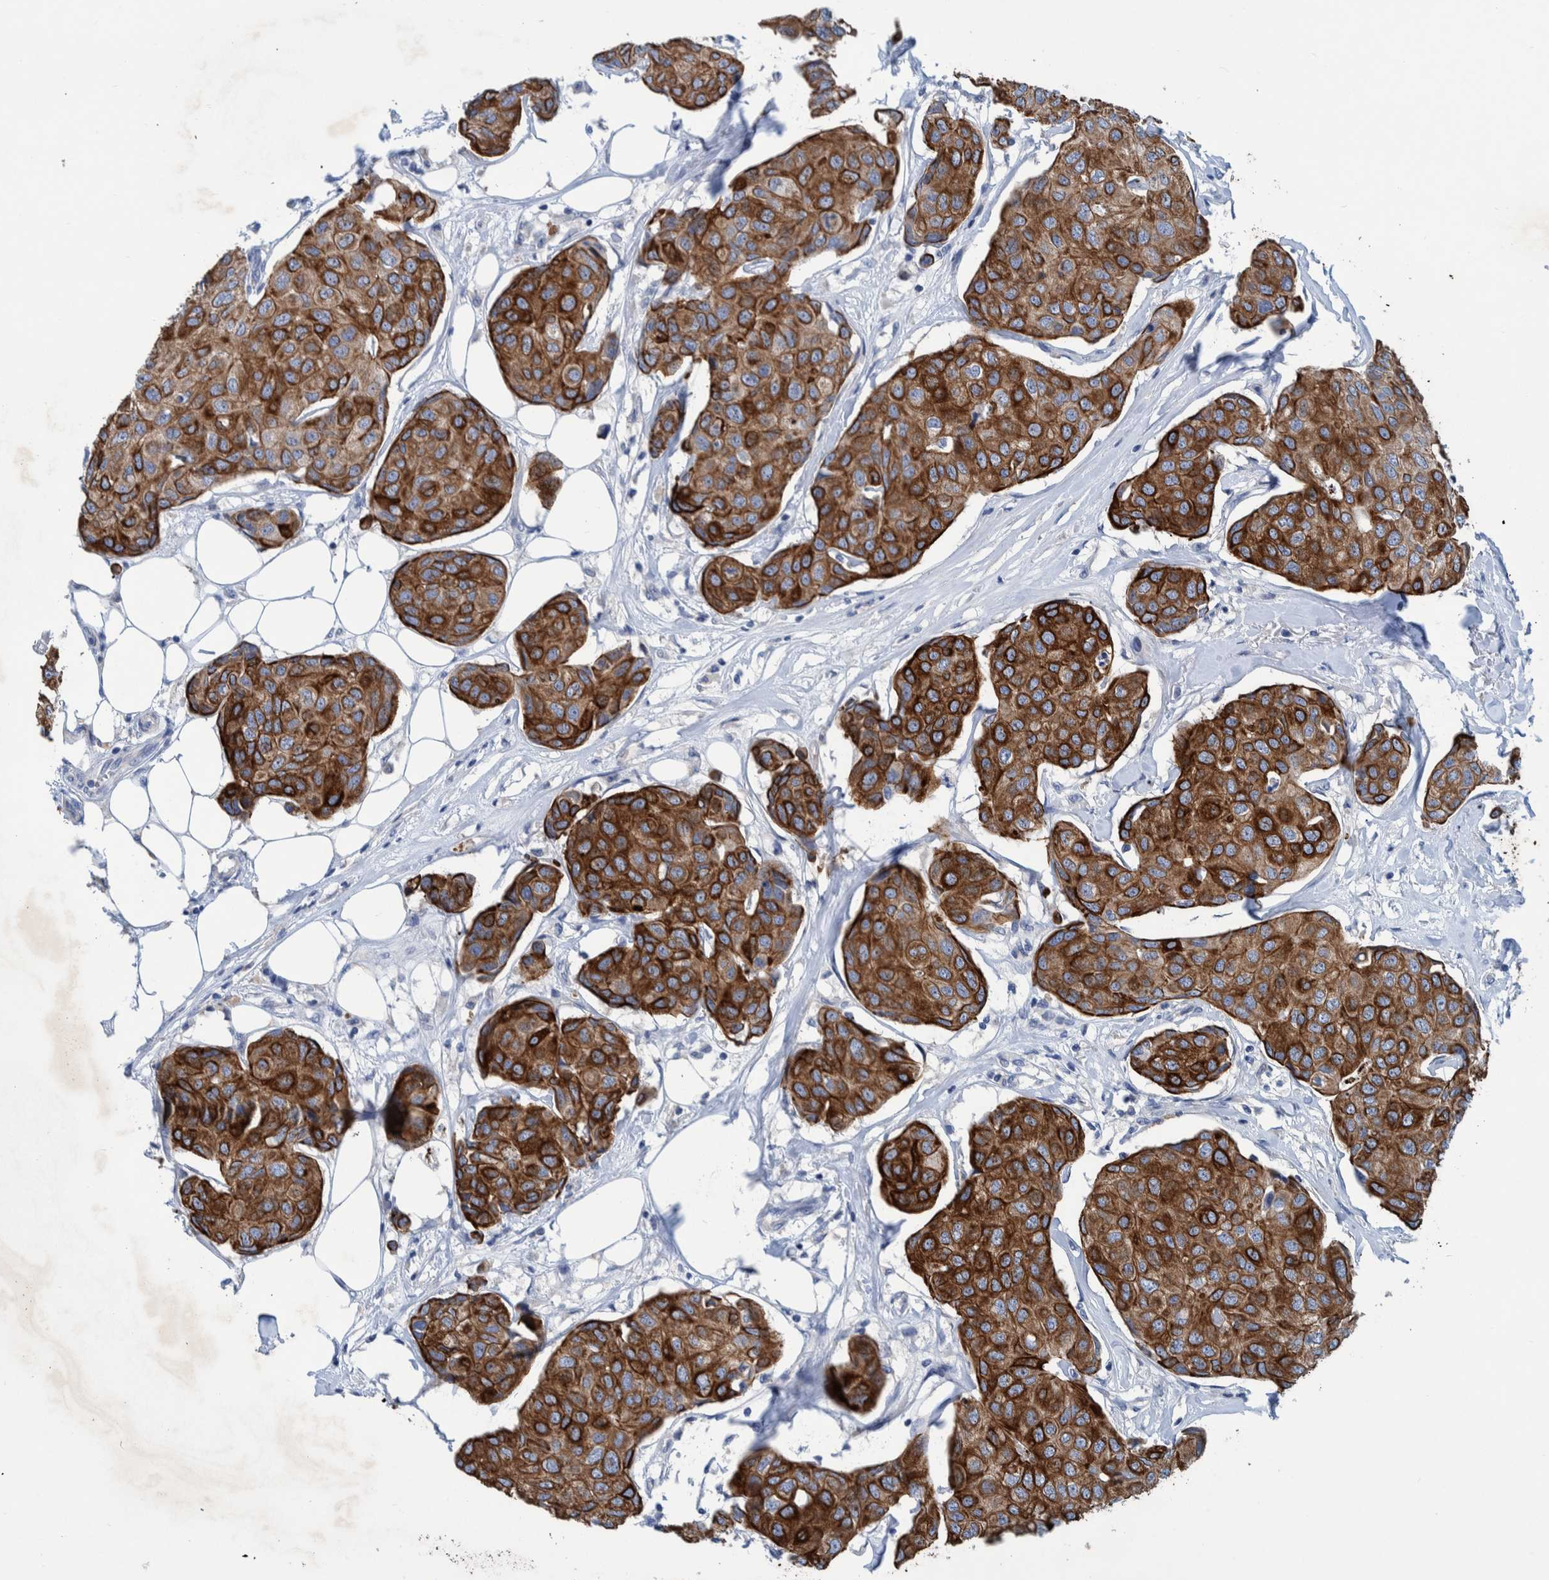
{"staining": {"intensity": "strong", "quantity": ">75%", "location": "cytoplasmic/membranous"}, "tissue": "breast cancer", "cell_type": "Tumor cells", "image_type": "cancer", "snomed": [{"axis": "morphology", "description": "Duct carcinoma"}, {"axis": "topography", "description": "Breast"}], "caption": "Brown immunohistochemical staining in human breast infiltrating ductal carcinoma displays strong cytoplasmic/membranous expression in approximately >75% of tumor cells. Nuclei are stained in blue.", "gene": "MKS1", "patient": {"sex": "female", "age": 80}}